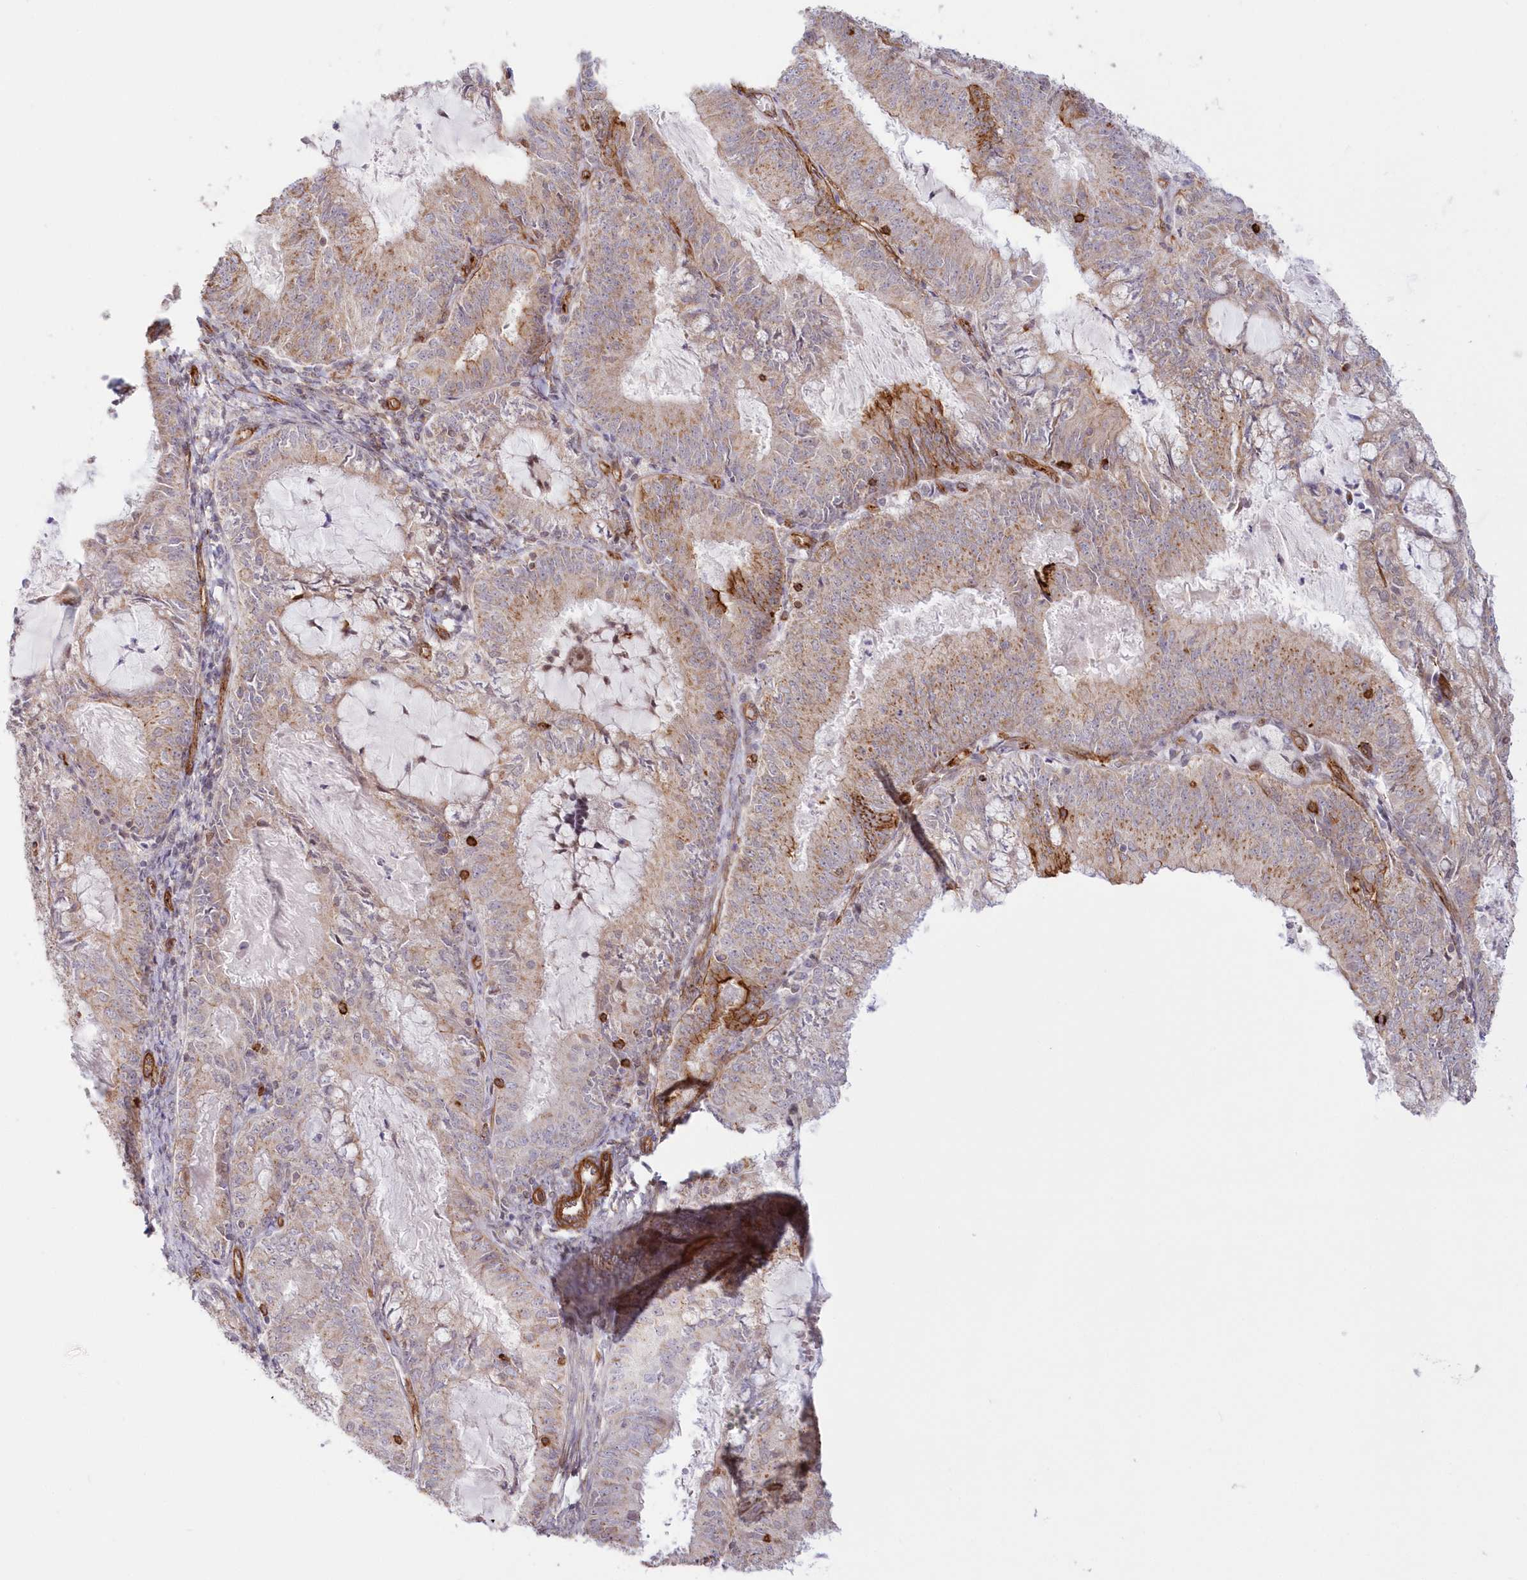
{"staining": {"intensity": "moderate", "quantity": "25%-75%", "location": "cytoplasmic/membranous"}, "tissue": "endometrial cancer", "cell_type": "Tumor cells", "image_type": "cancer", "snomed": [{"axis": "morphology", "description": "Adenocarcinoma, NOS"}, {"axis": "topography", "description": "Endometrium"}], "caption": "Adenocarcinoma (endometrial) stained with immunohistochemistry demonstrates moderate cytoplasmic/membranous positivity in approximately 25%-75% of tumor cells.", "gene": "AFAP1L2", "patient": {"sex": "female", "age": 57}}